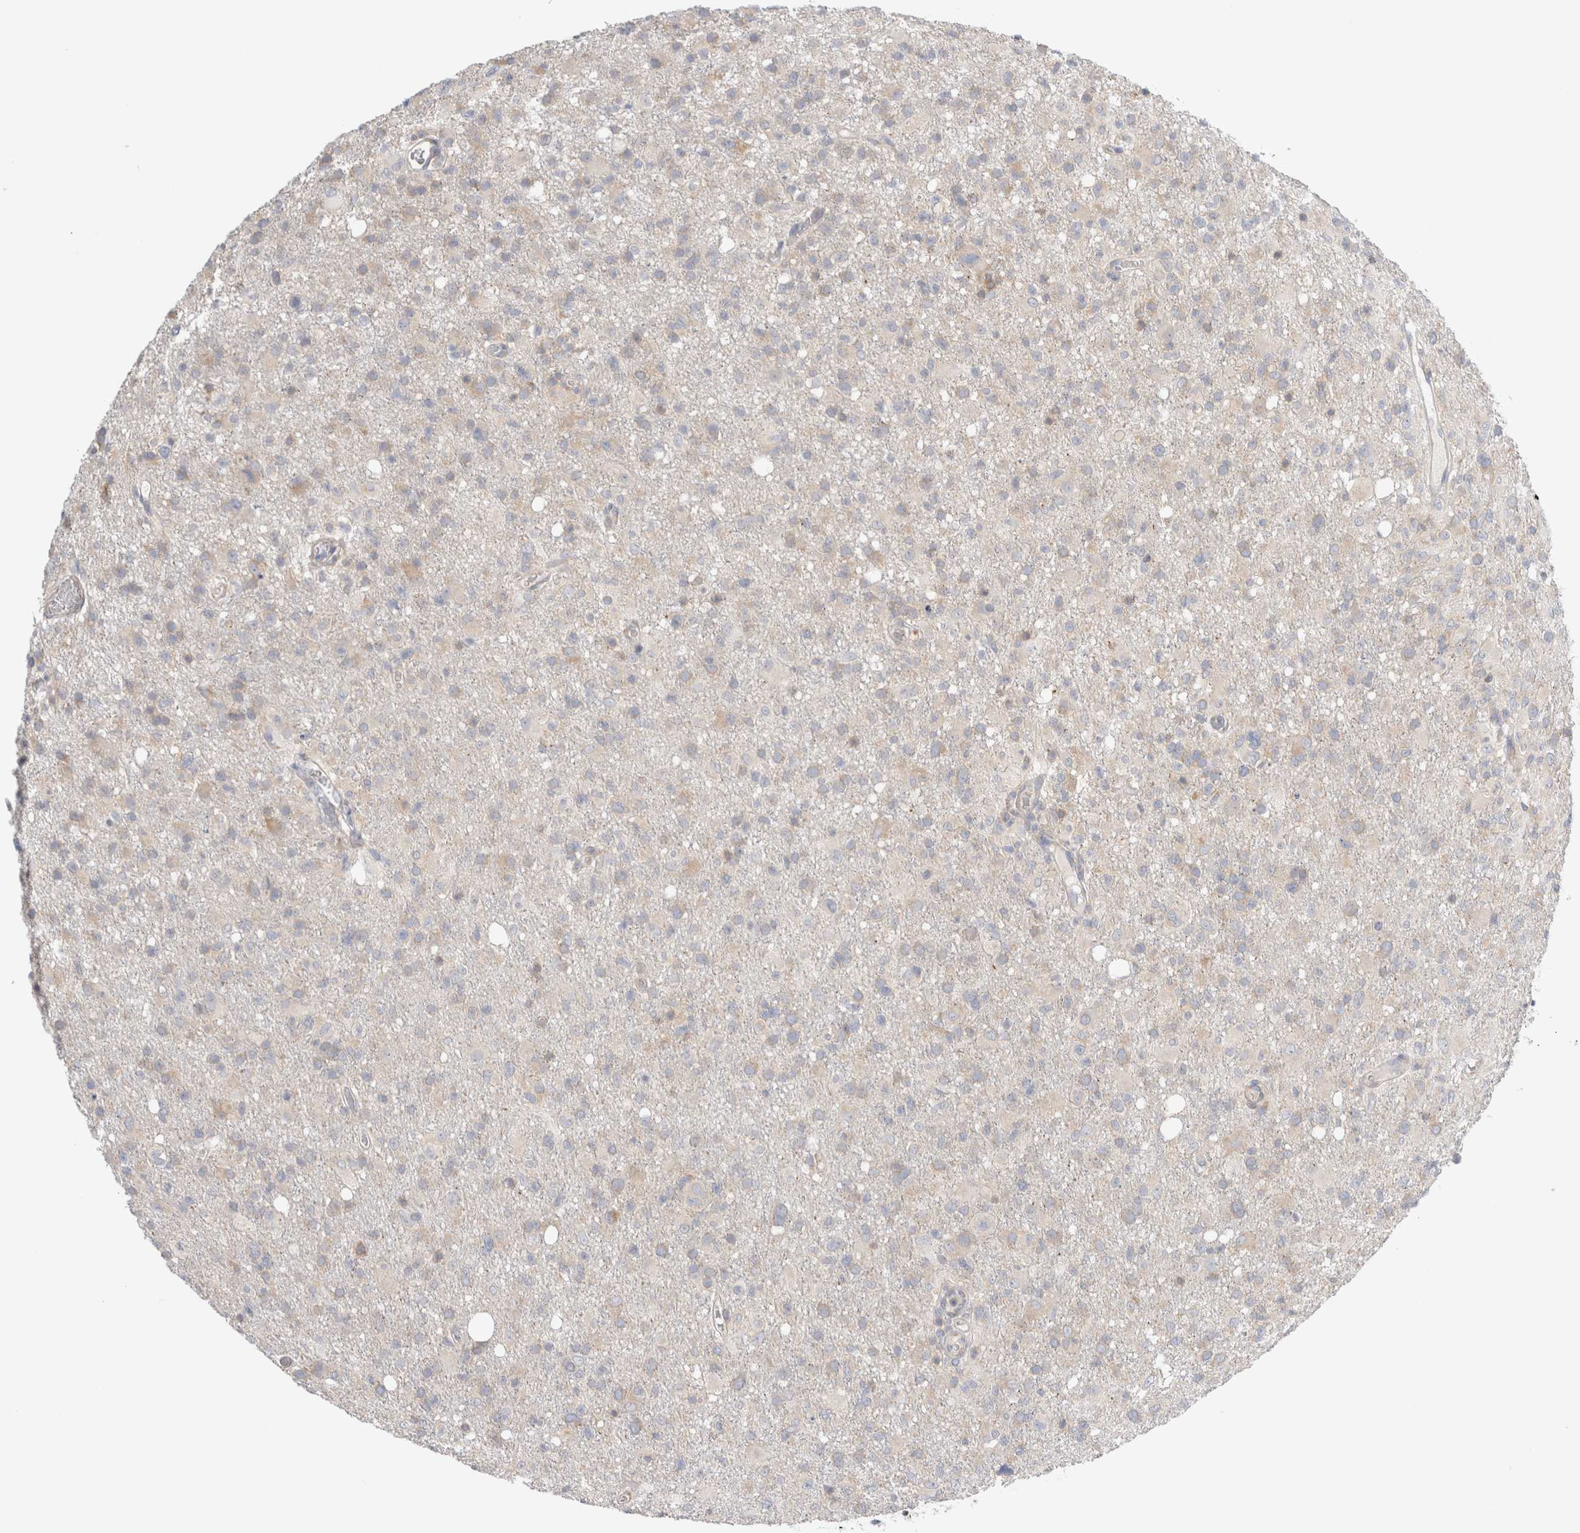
{"staining": {"intensity": "weak", "quantity": "<25%", "location": "cytoplasmic/membranous"}, "tissue": "glioma", "cell_type": "Tumor cells", "image_type": "cancer", "snomed": [{"axis": "morphology", "description": "Glioma, malignant, High grade"}, {"axis": "topography", "description": "Brain"}], "caption": "The micrograph shows no staining of tumor cells in malignant high-grade glioma.", "gene": "ZNF23", "patient": {"sex": "female", "age": 57}}